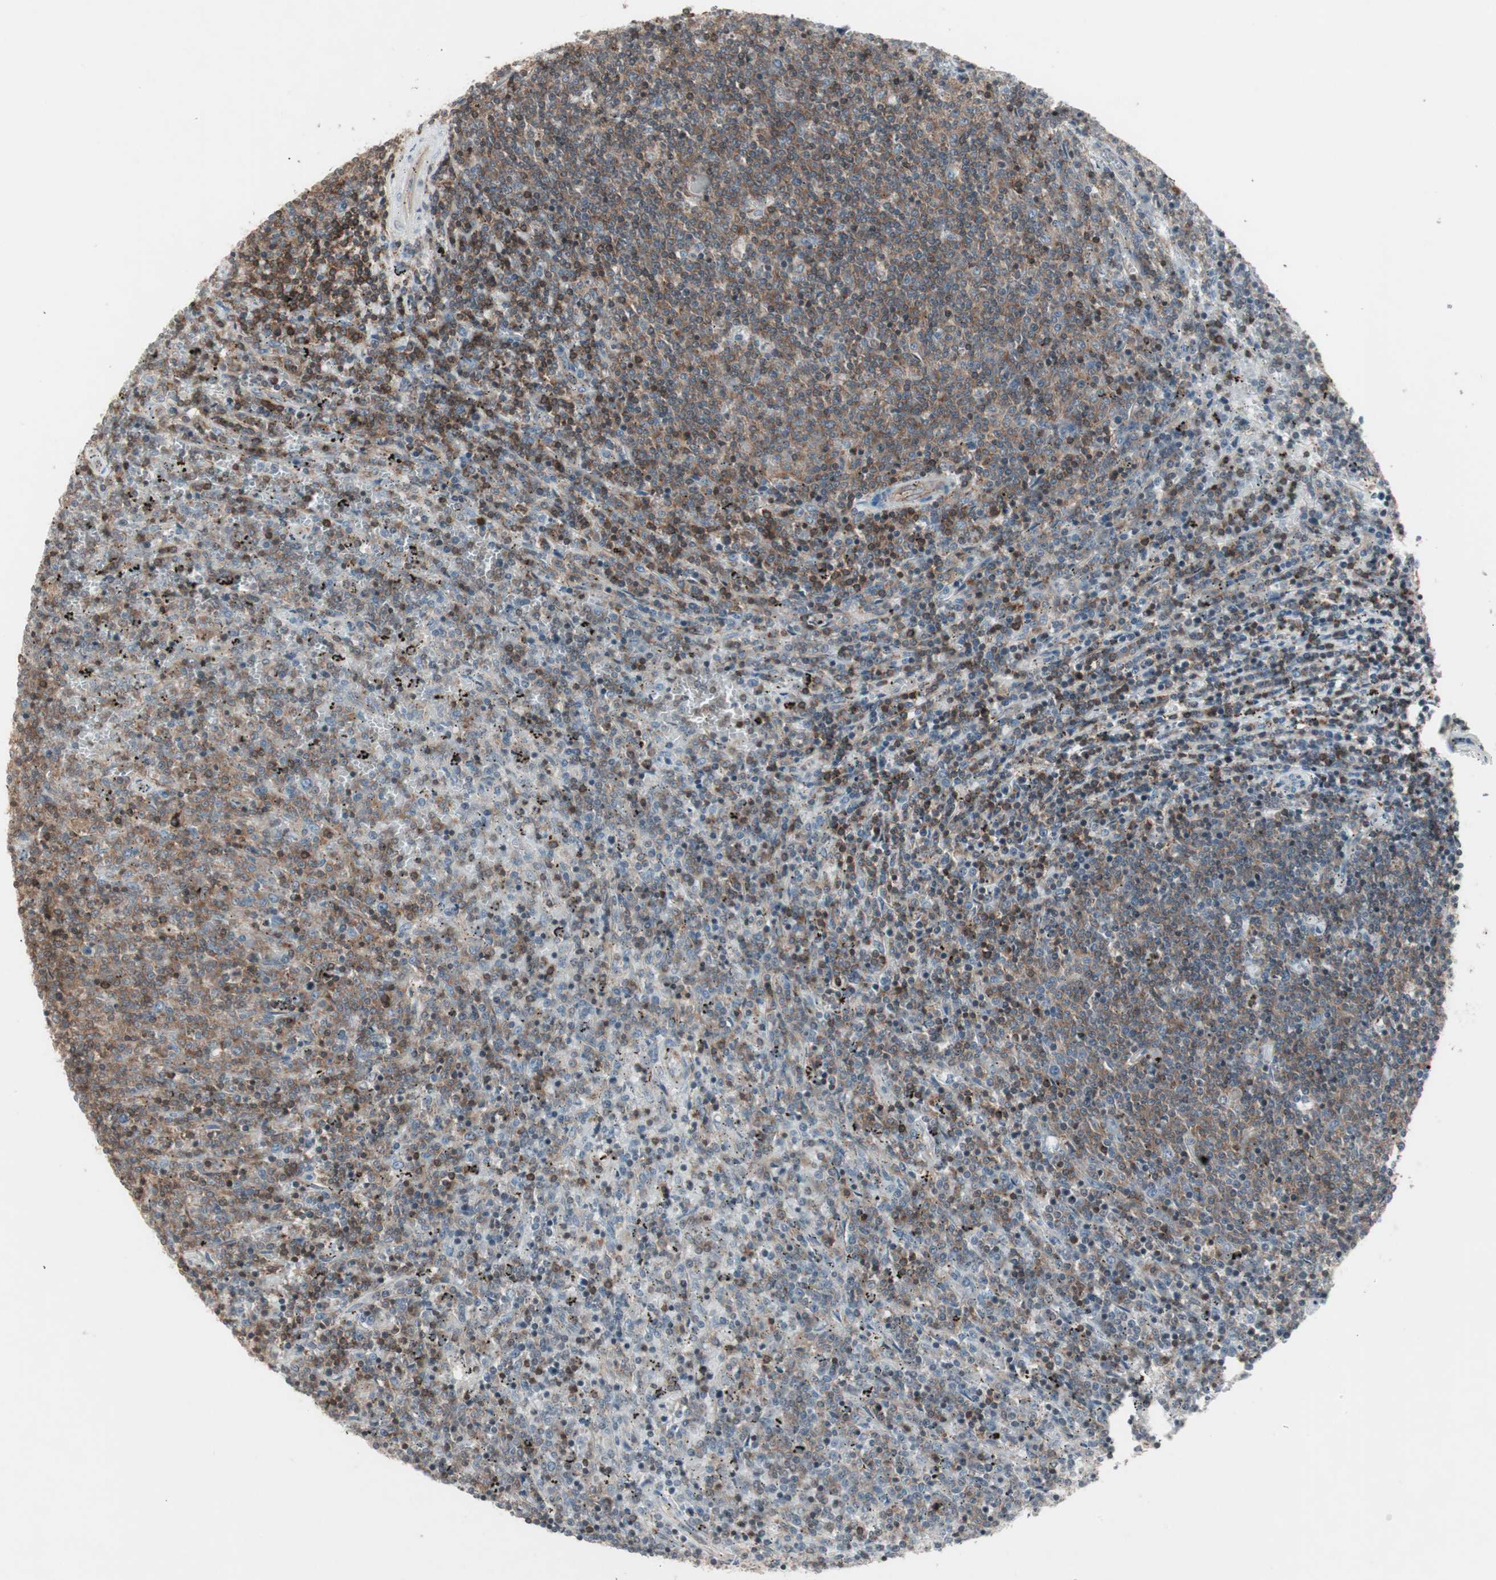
{"staining": {"intensity": "moderate", "quantity": "25%-75%", "location": "cytoplasmic/membranous"}, "tissue": "lymphoma", "cell_type": "Tumor cells", "image_type": "cancer", "snomed": [{"axis": "morphology", "description": "Malignant lymphoma, non-Hodgkin's type, Low grade"}, {"axis": "topography", "description": "Spleen"}], "caption": "A high-resolution histopathology image shows IHC staining of lymphoma, which shows moderate cytoplasmic/membranous staining in approximately 25%-75% of tumor cells. (Stains: DAB (3,3'-diaminobenzidine) in brown, nuclei in blue, Microscopy: brightfield microscopy at high magnification).", "gene": "ARHGEF1", "patient": {"sex": "female", "age": 50}}